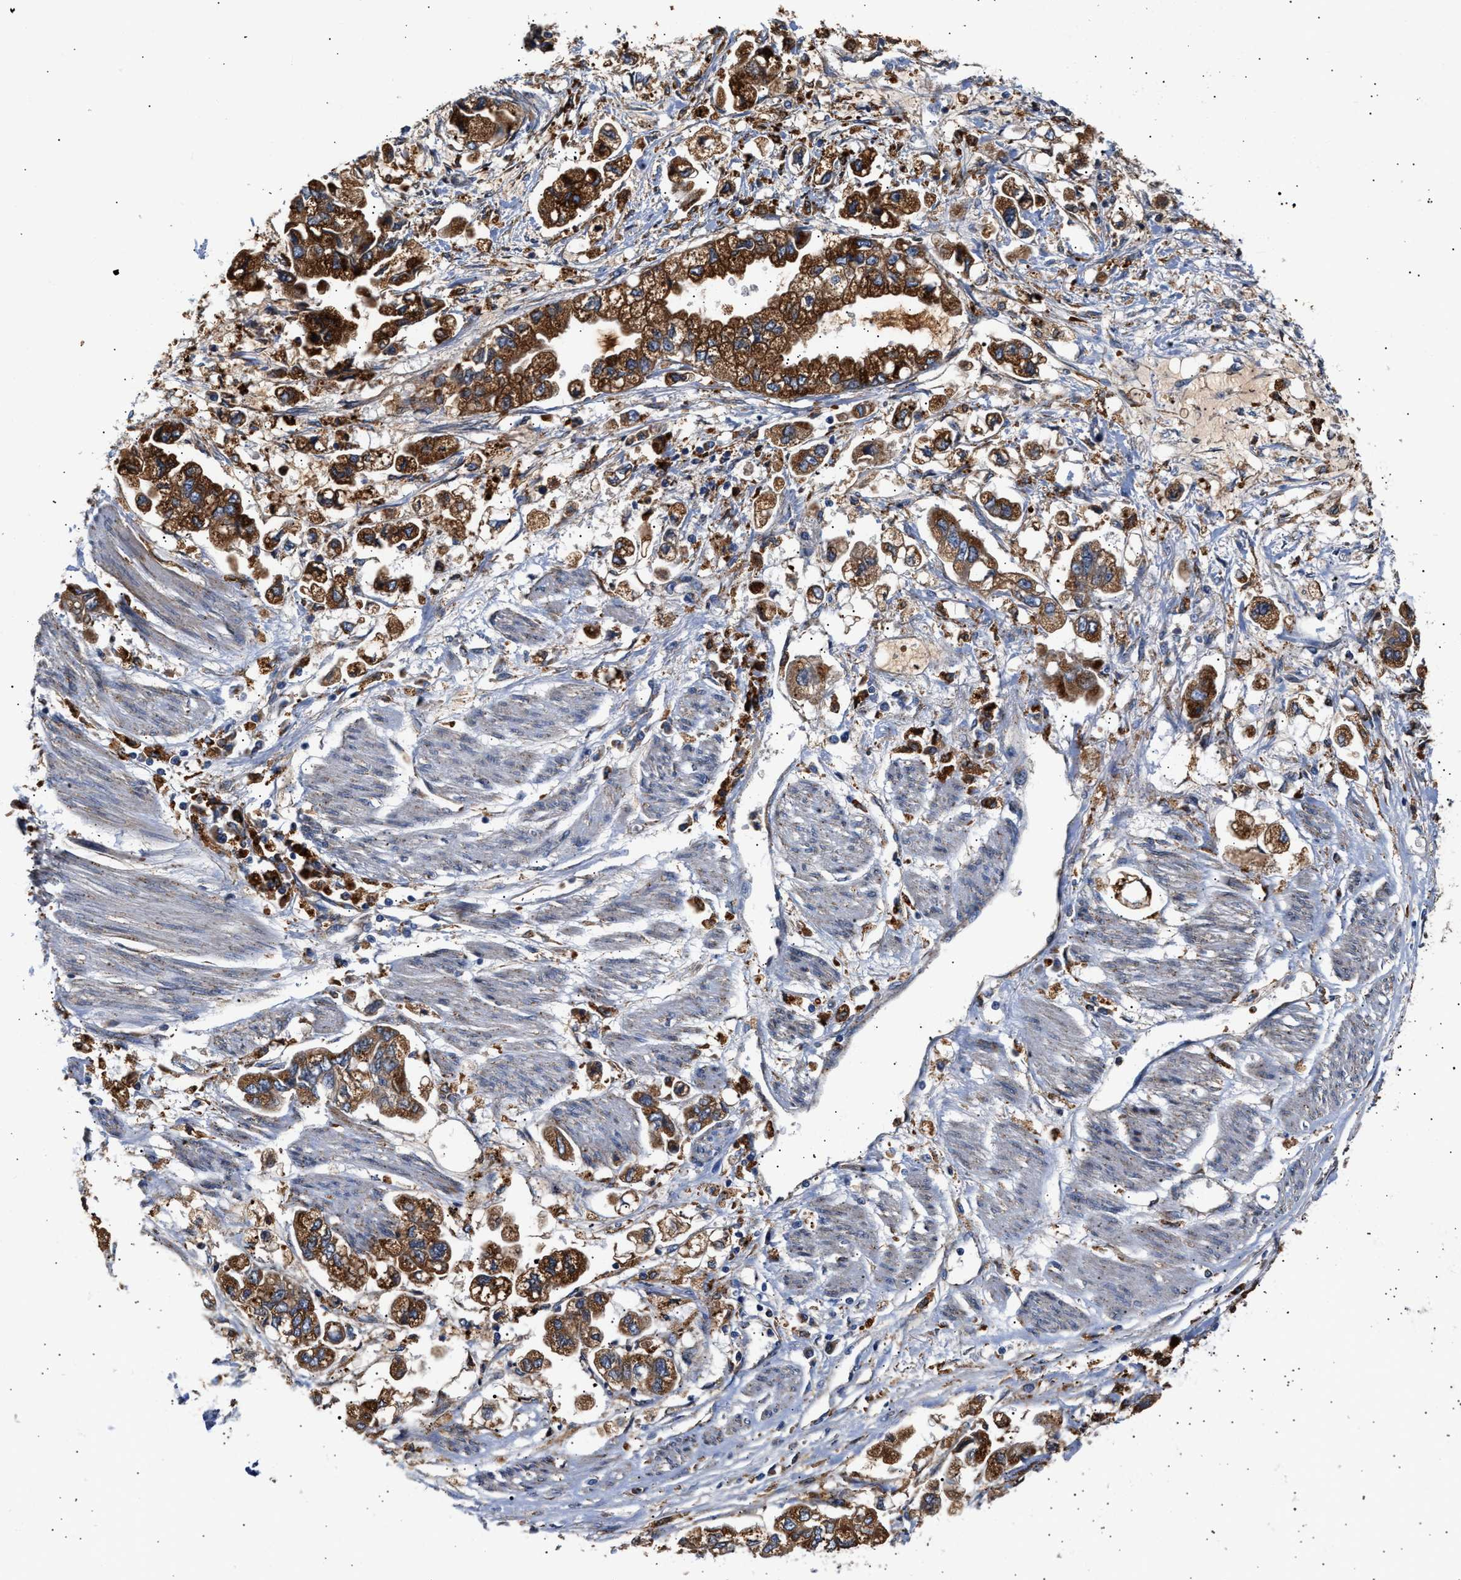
{"staining": {"intensity": "strong", "quantity": ">75%", "location": "cytoplasmic/membranous"}, "tissue": "stomach cancer", "cell_type": "Tumor cells", "image_type": "cancer", "snomed": [{"axis": "morphology", "description": "Normal tissue, NOS"}, {"axis": "morphology", "description": "Adenocarcinoma, NOS"}, {"axis": "topography", "description": "Stomach"}], "caption": "High-power microscopy captured an immunohistochemistry image of stomach cancer, revealing strong cytoplasmic/membranous staining in about >75% of tumor cells. Immunohistochemistry stains the protein of interest in brown and the nuclei are stained blue.", "gene": "CCDC146", "patient": {"sex": "male", "age": 62}}